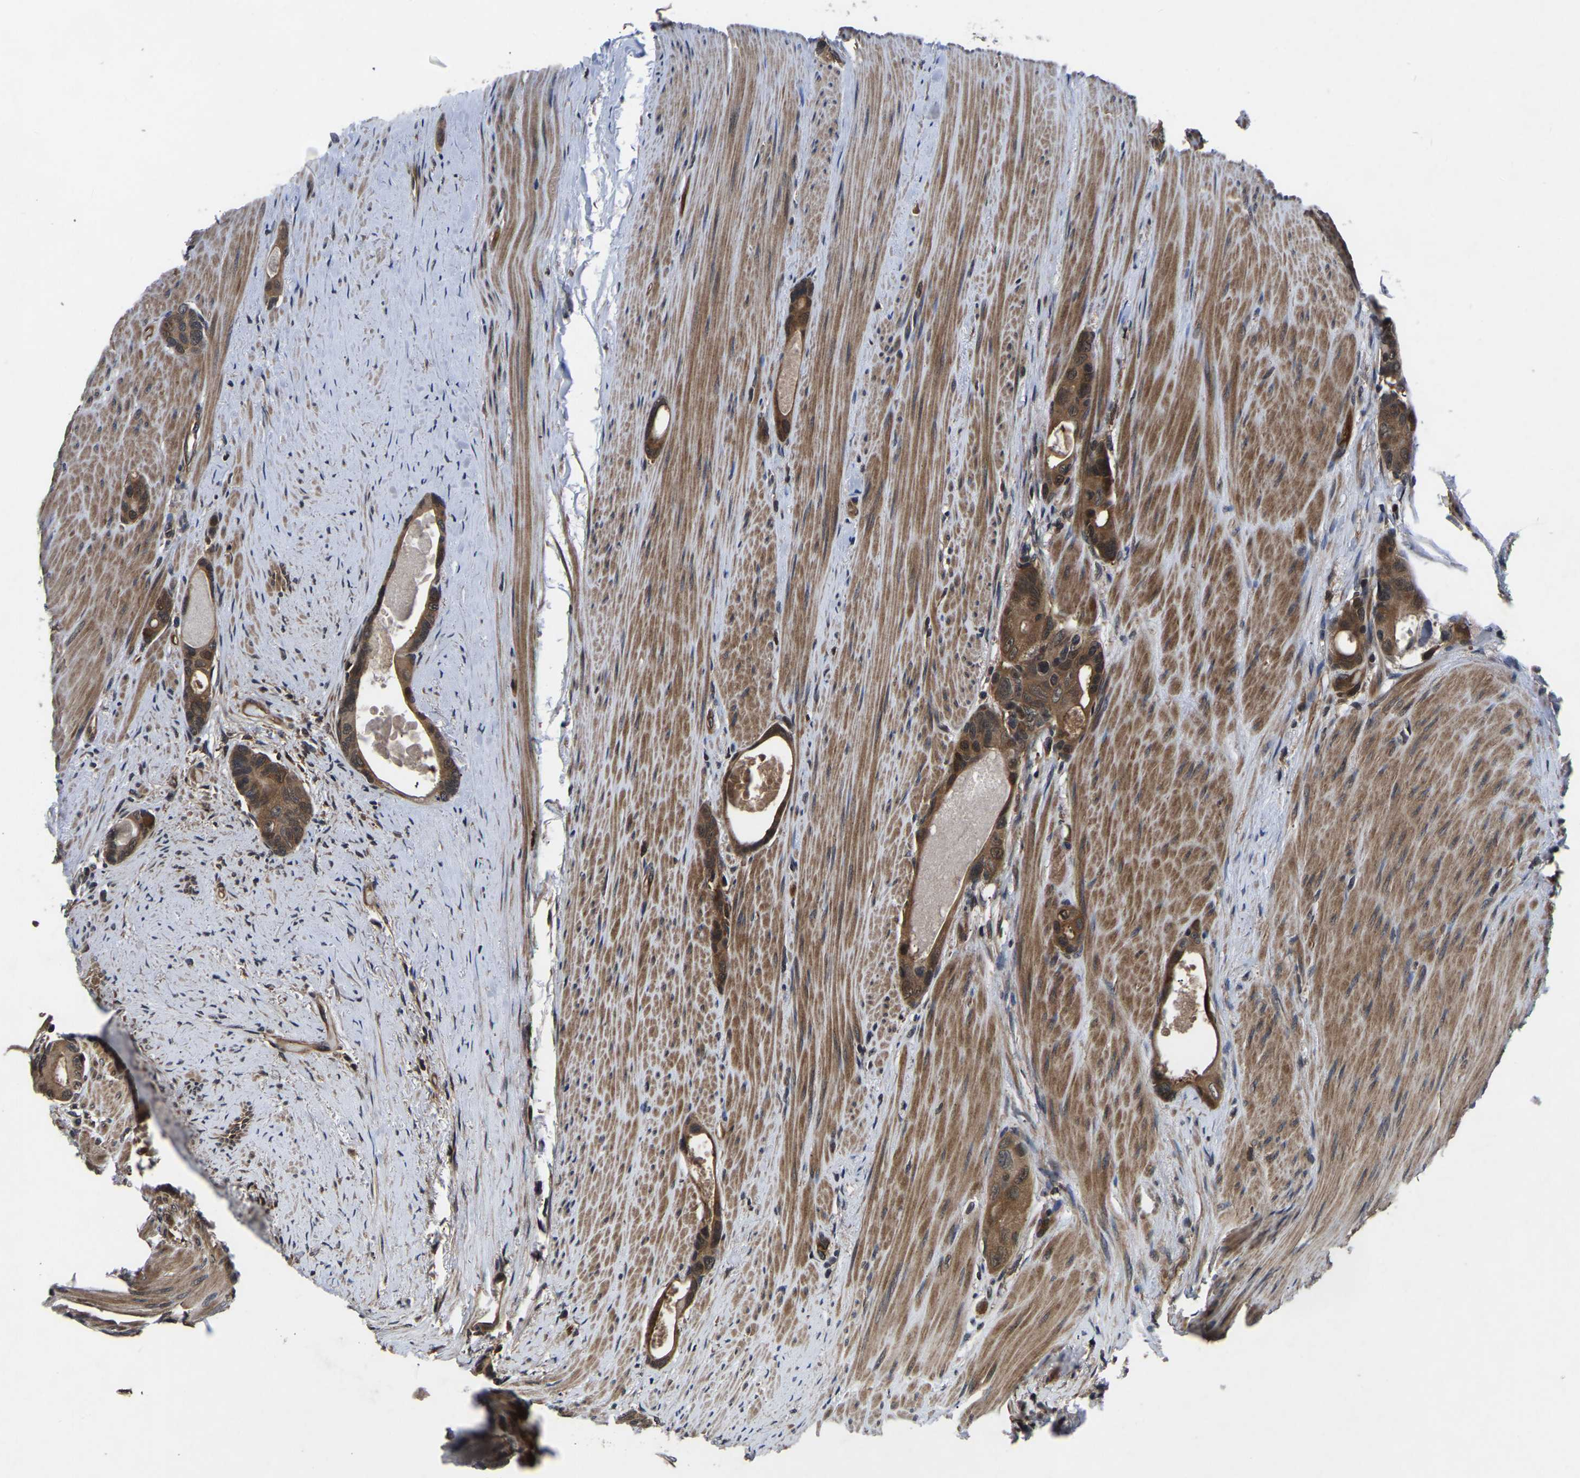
{"staining": {"intensity": "moderate", "quantity": ">75%", "location": "cytoplasmic/membranous"}, "tissue": "colorectal cancer", "cell_type": "Tumor cells", "image_type": "cancer", "snomed": [{"axis": "morphology", "description": "Adenocarcinoma, NOS"}, {"axis": "topography", "description": "Rectum"}], "caption": "A brown stain highlights moderate cytoplasmic/membranous staining of a protein in human colorectal cancer (adenocarcinoma) tumor cells.", "gene": "FGD5", "patient": {"sex": "male", "age": 51}}